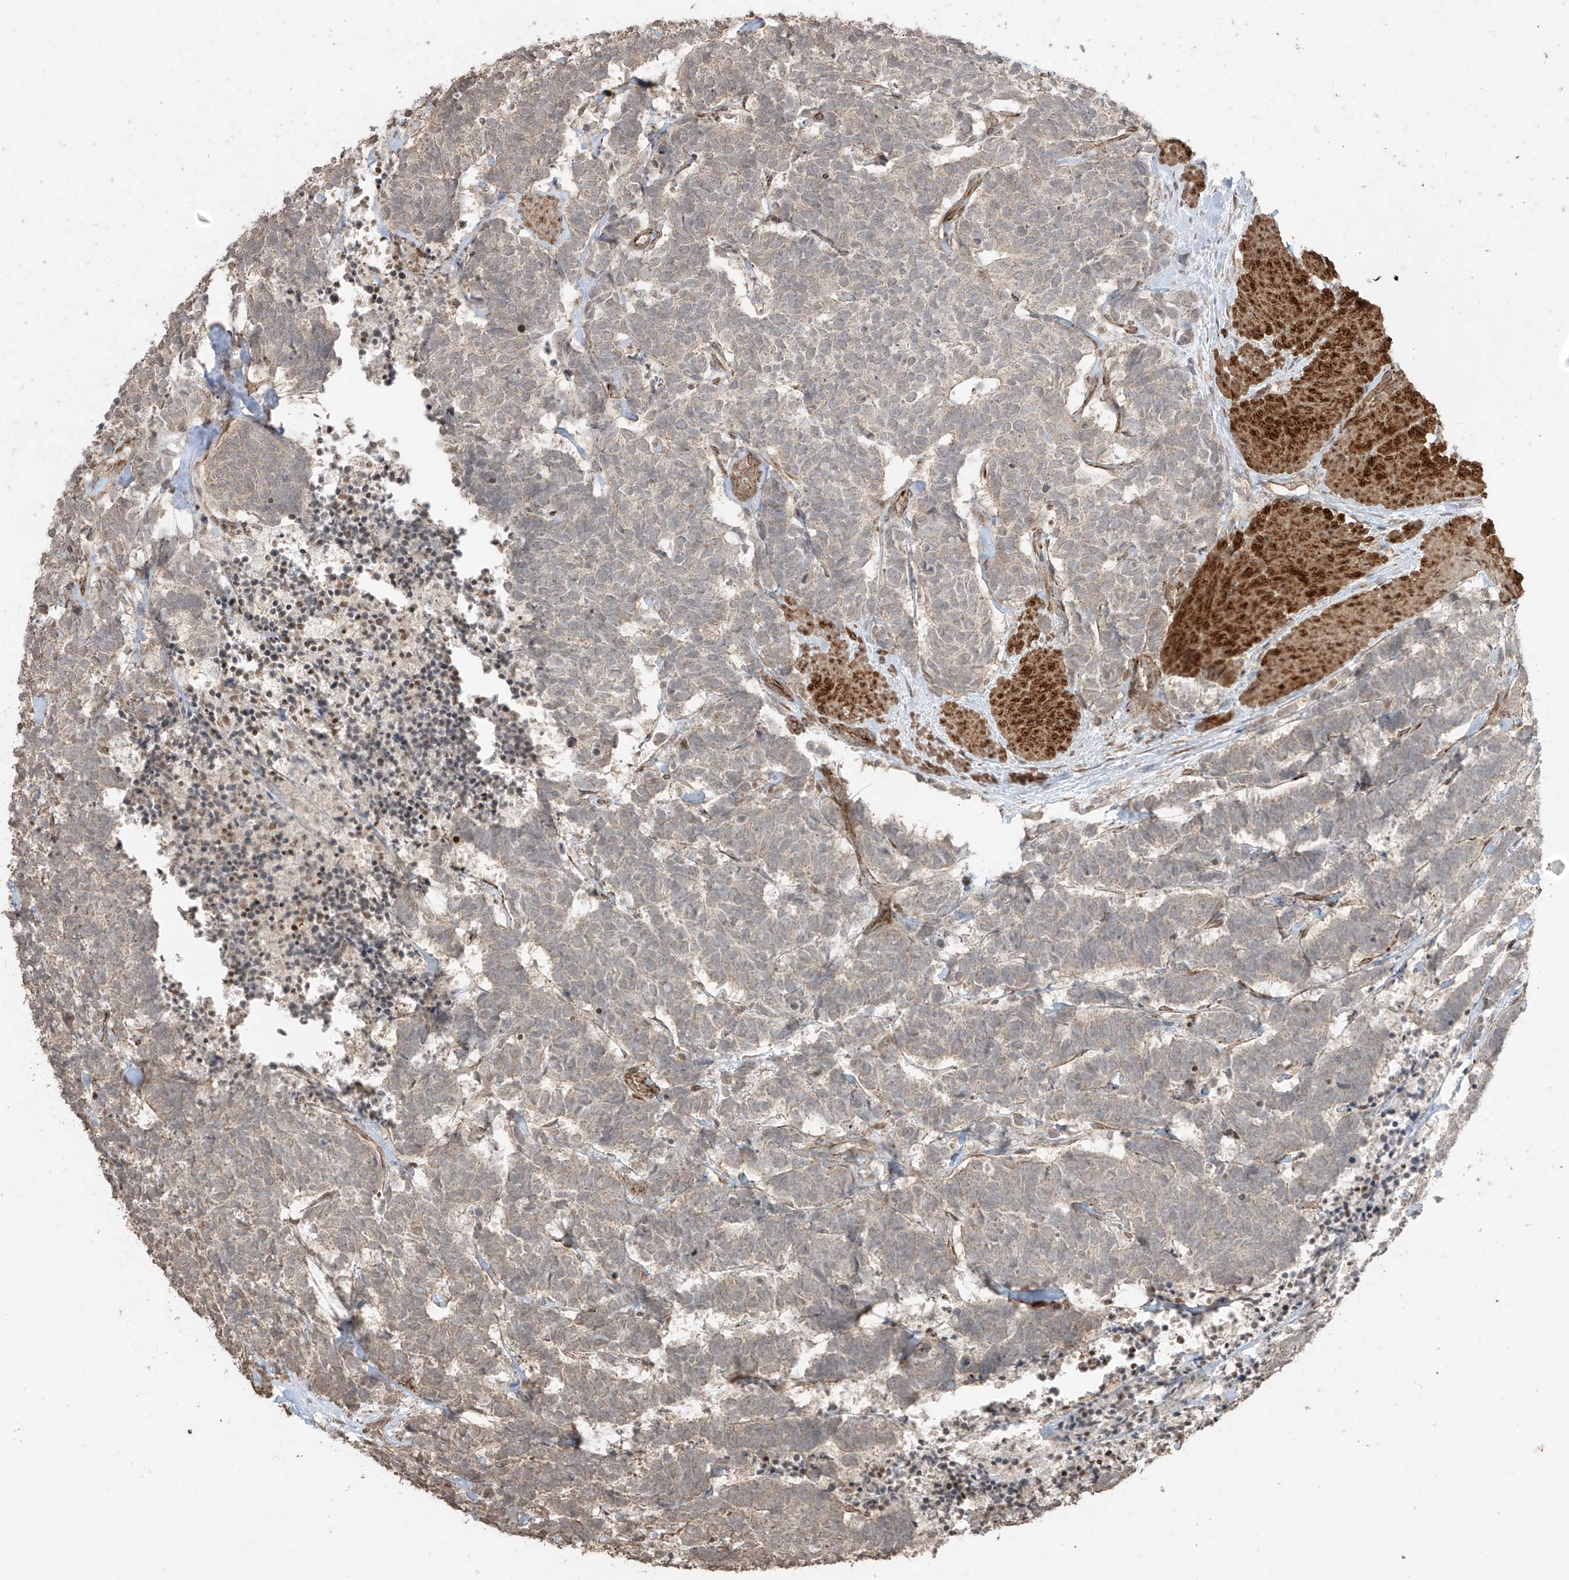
{"staining": {"intensity": "weak", "quantity": "25%-75%", "location": "cytoplasmic/membranous"}, "tissue": "carcinoid", "cell_type": "Tumor cells", "image_type": "cancer", "snomed": [{"axis": "morphology", "description": "Carcinoma, NOS"}, {"axis": "morphology", "description": "Carcinoid, malignant, NOS"}, {"axis": "topography", "description": "Urinary bladder"}], "caption": "Immunohistochemical staining of carcinoid shows low levels of weak cytoplasmic/membranous protein staining in about 25%-75% of tumor cells. The protein of interest is shown in brown color, while the nuclei are stained blue.", "gene": "TTLL5", "patient": {"sex": "male", "age": 57}}